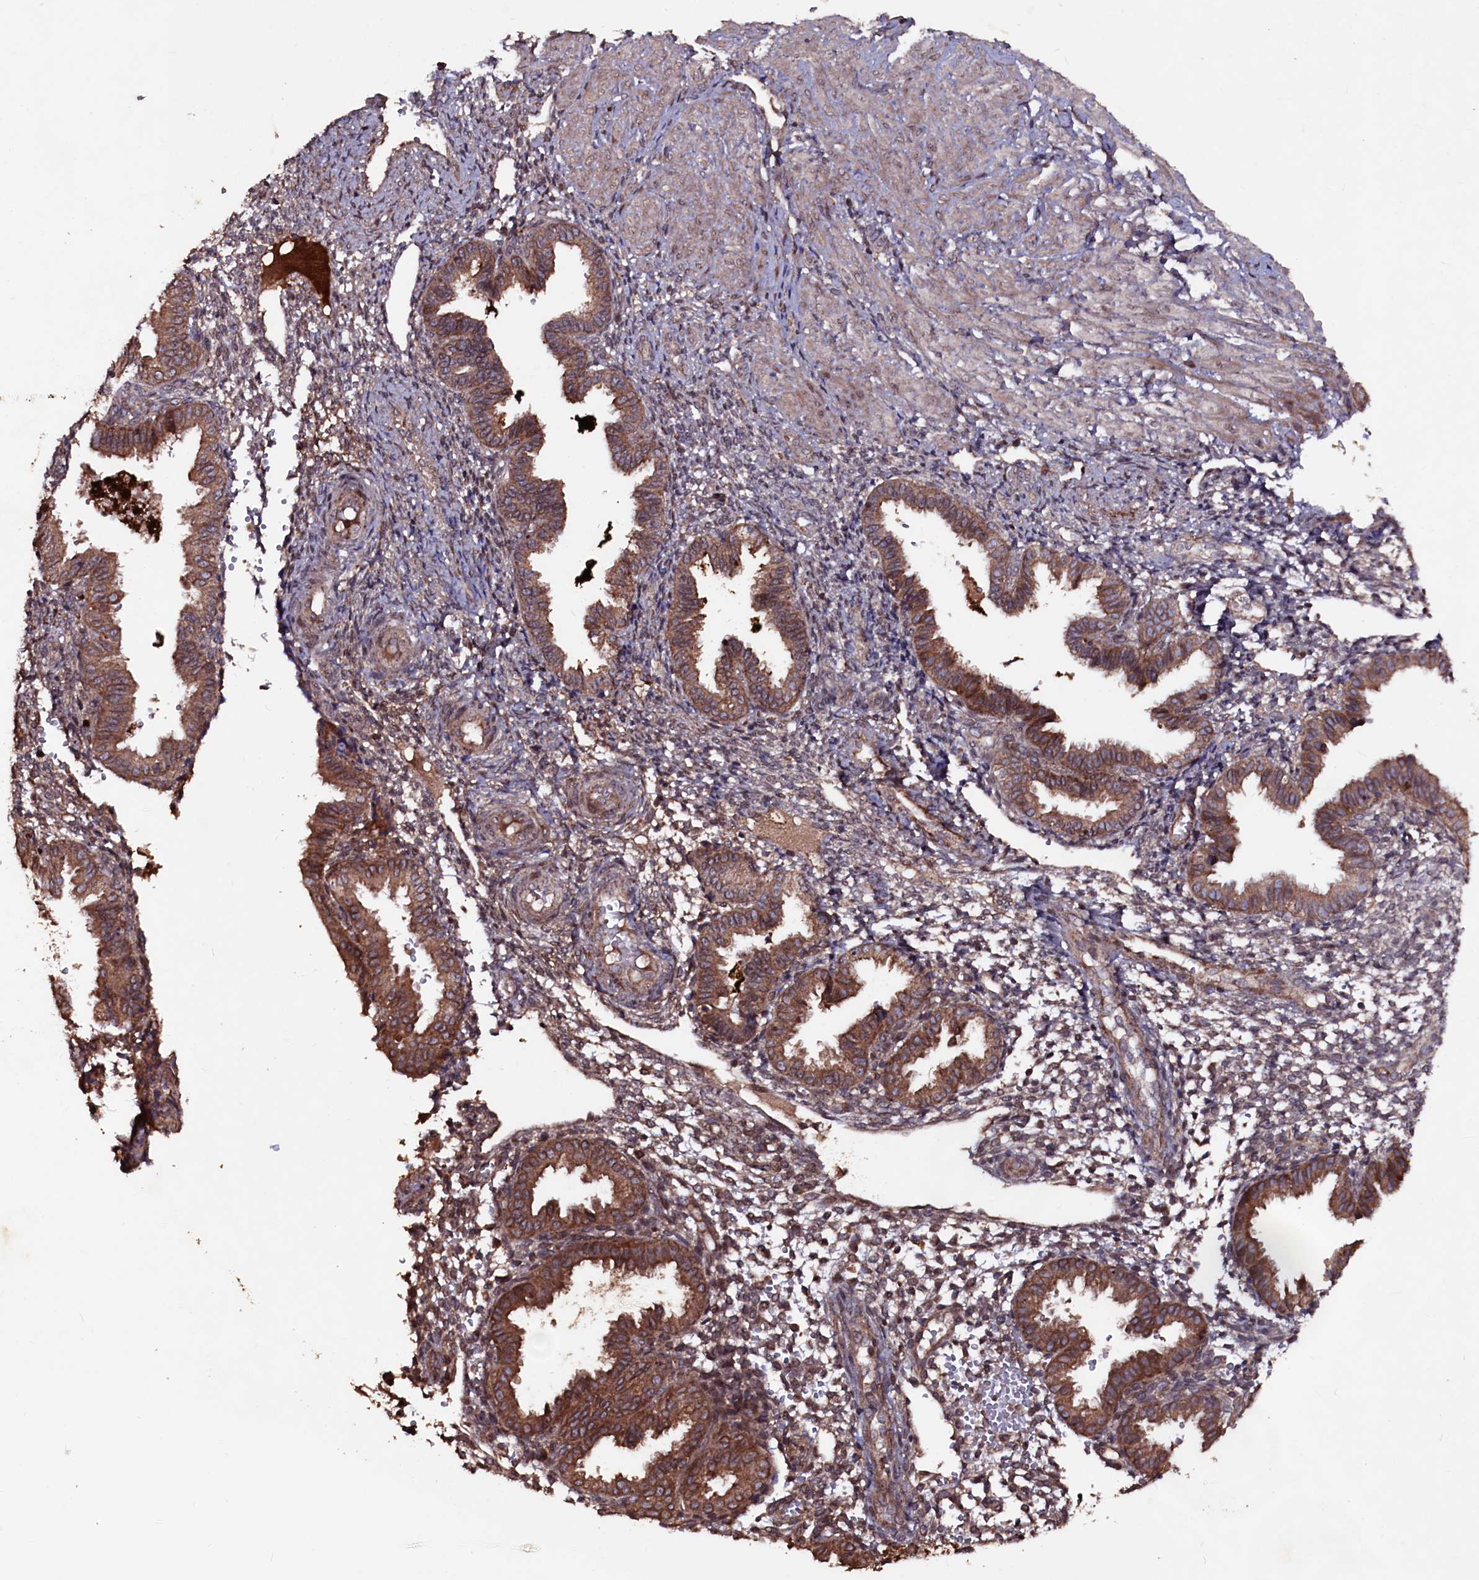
{"staining": {"intensity": "moderate", "quantity": "<25%", "location": "cytoplasmic/membranous"}, "tissue": "endometrium", "cell_type": "Cells in endometrial stroma", "image_type": "normal", "snomed": [{"axis": "morphology", "description": "Normal tissue, NOS"}, {"axis": "topography", "description": "Endometrium"}], "caption": "Endometrium stained with immunohistochemistry reveals moderate cytoplasmic/membranous expression in about <25% of cells in endometrial stroma.", "gene": "MYO1H", "patient": {"sex": "female", "age": 33}}